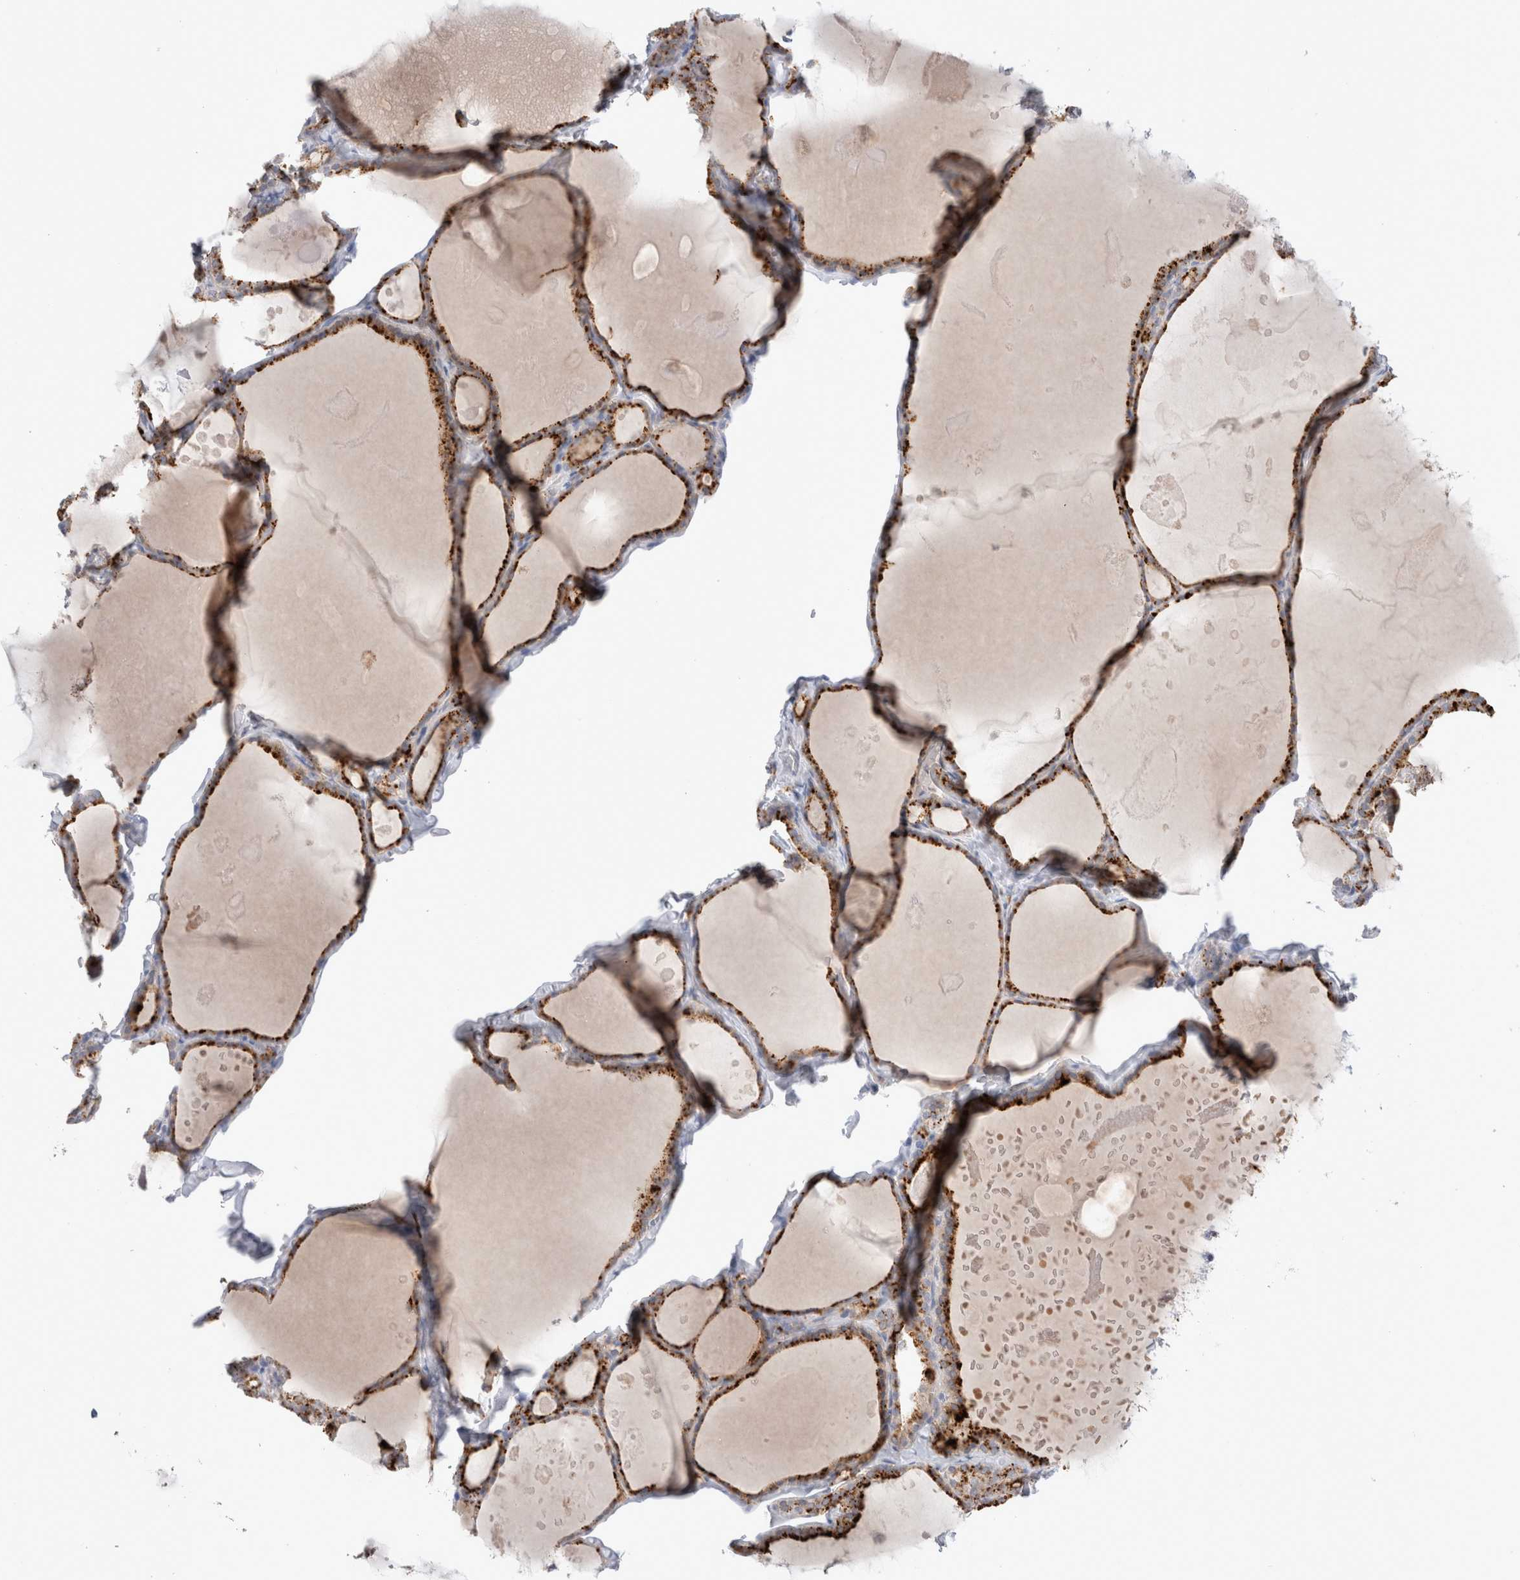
{"staining": {"intensity": "strong", "quantity": ">75%", "location": "cytoplasmic/membranous"}, "tissue": "thyroid gland", "cell_type": "Glandular cells", "image_type": "normal", "snomed": [{"axis": "morphology", "description": "Normal tissue, NOS"}, {"axis": "topography", "description": "Thyroid gland"}], "caption": "This micrograph displays immunohistochemistry (IHC) staining of unremarkable thyroid gland, with high strong cytoplasmic/membranous positivity in about >75% of glandular cells.", "gene": "HPGDS", "patient": {"sex": "male", "age": 56}}